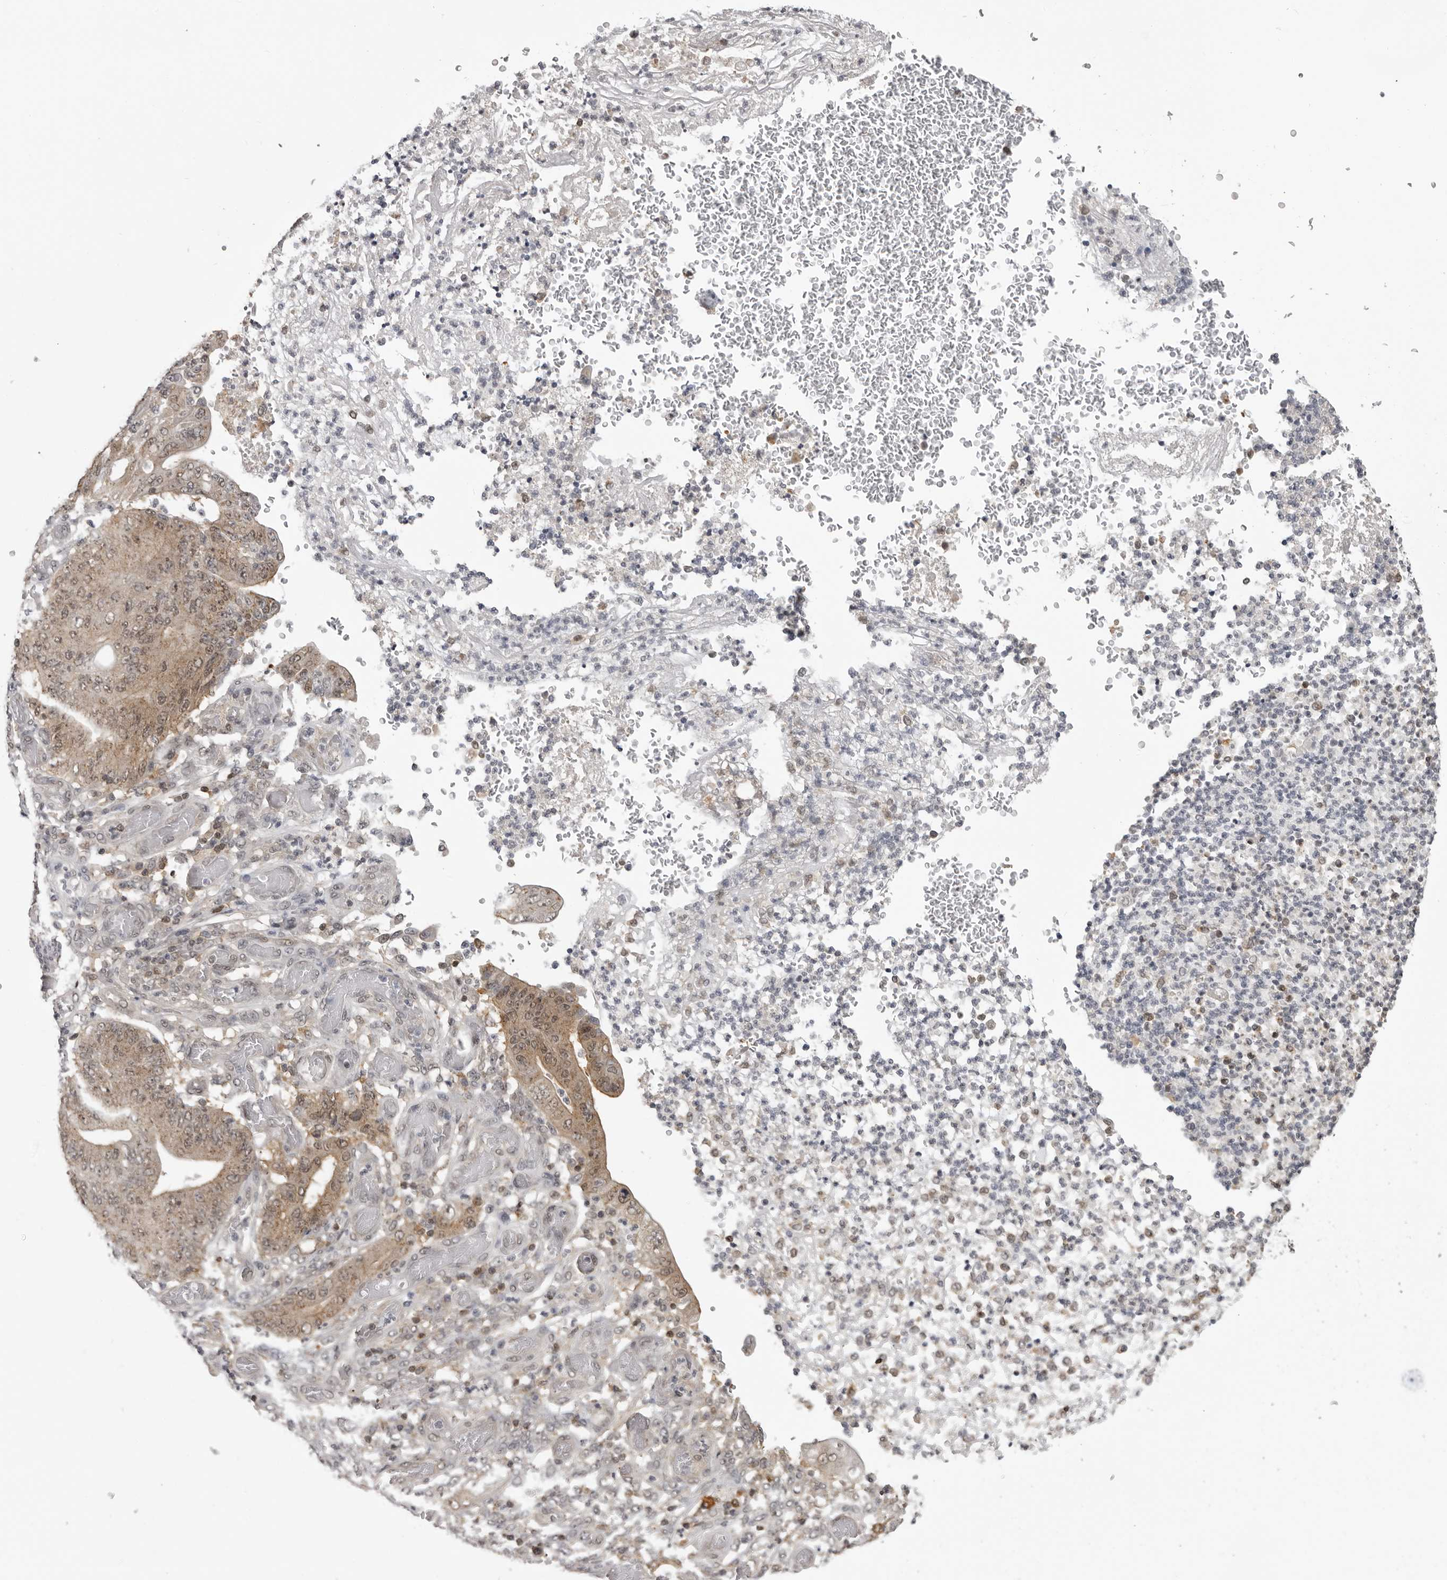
{"staining": {"intensity": "moderate", "quantity": ">75%", "location": "cytoplasmic/membranous,nuclear"}, "tissue": "stomach cancer", "cell_type": "Tumor cells", "image_type": "cancer", "snomed": [{"axis": "morphology", "description": "Adenocarcinoma, NOS"}, {"axis": "topography", "description": "Stomach"}], "caption": "Tumor cells exhibit moderate cytoplasmic/membranous and nuclear staining in about >75% of cells in stomach cancer.", "gene": "PDCL3", "patient": {"sex": "female", "age": 73}}